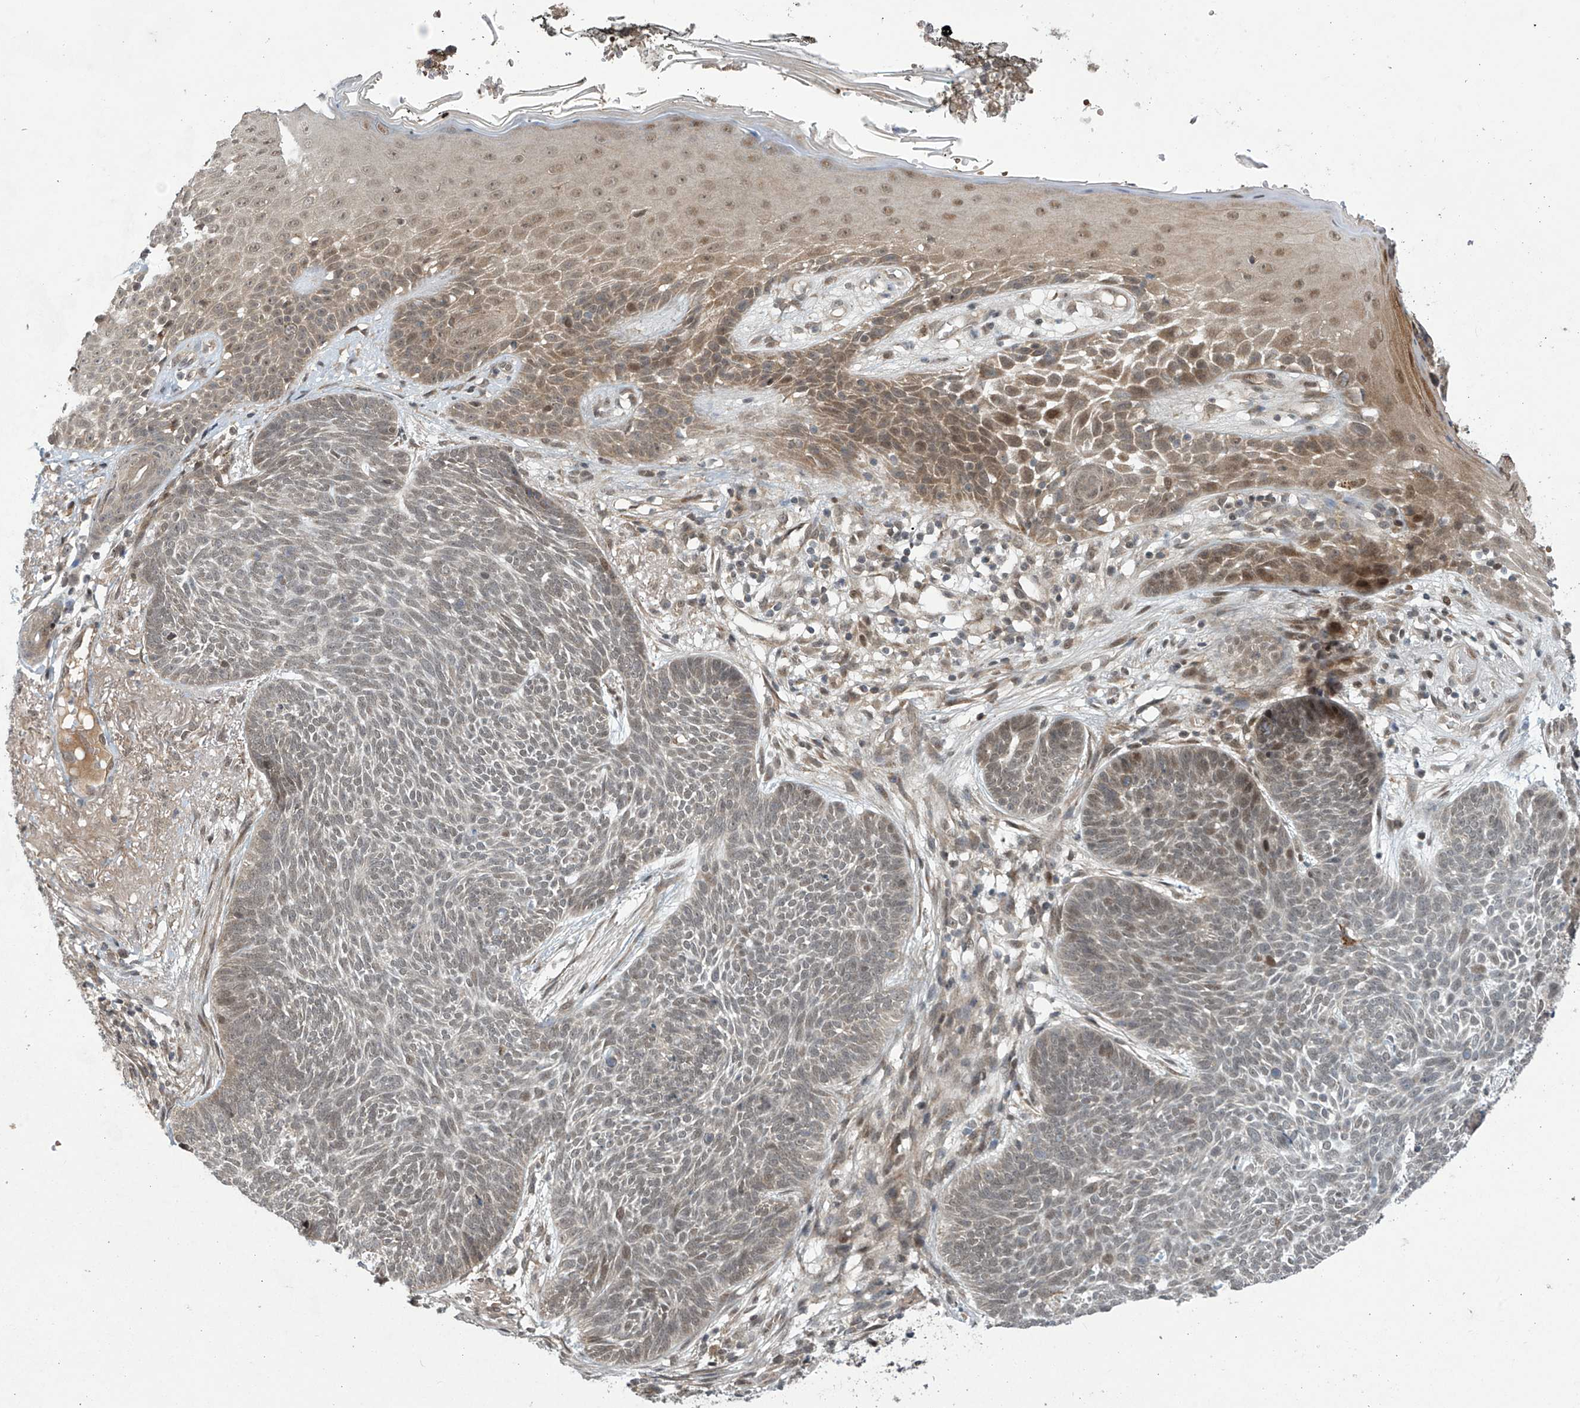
{"staining": {"intensity": "weak", "quantity": "25%-75%", "location": "nuclear"}, "tissue": "skin cancer", "cell_type": "Tumor cells", "image_type": "cancer", "snomed": [{"axis": "morphology", "description": "Normal tissue, NOS"}, {"axis": "morphology", "description": "Basal cell carcinoma"}, {"axis": "topography", "description": "Skin"}], "caption": "Weak nuclear positivity is identified in about 25%-75% of tumor cells in skin cancer (basal cell carcinoma).", "gene": "ABHD13", "patient": {"sex": "male", "age": 64}}